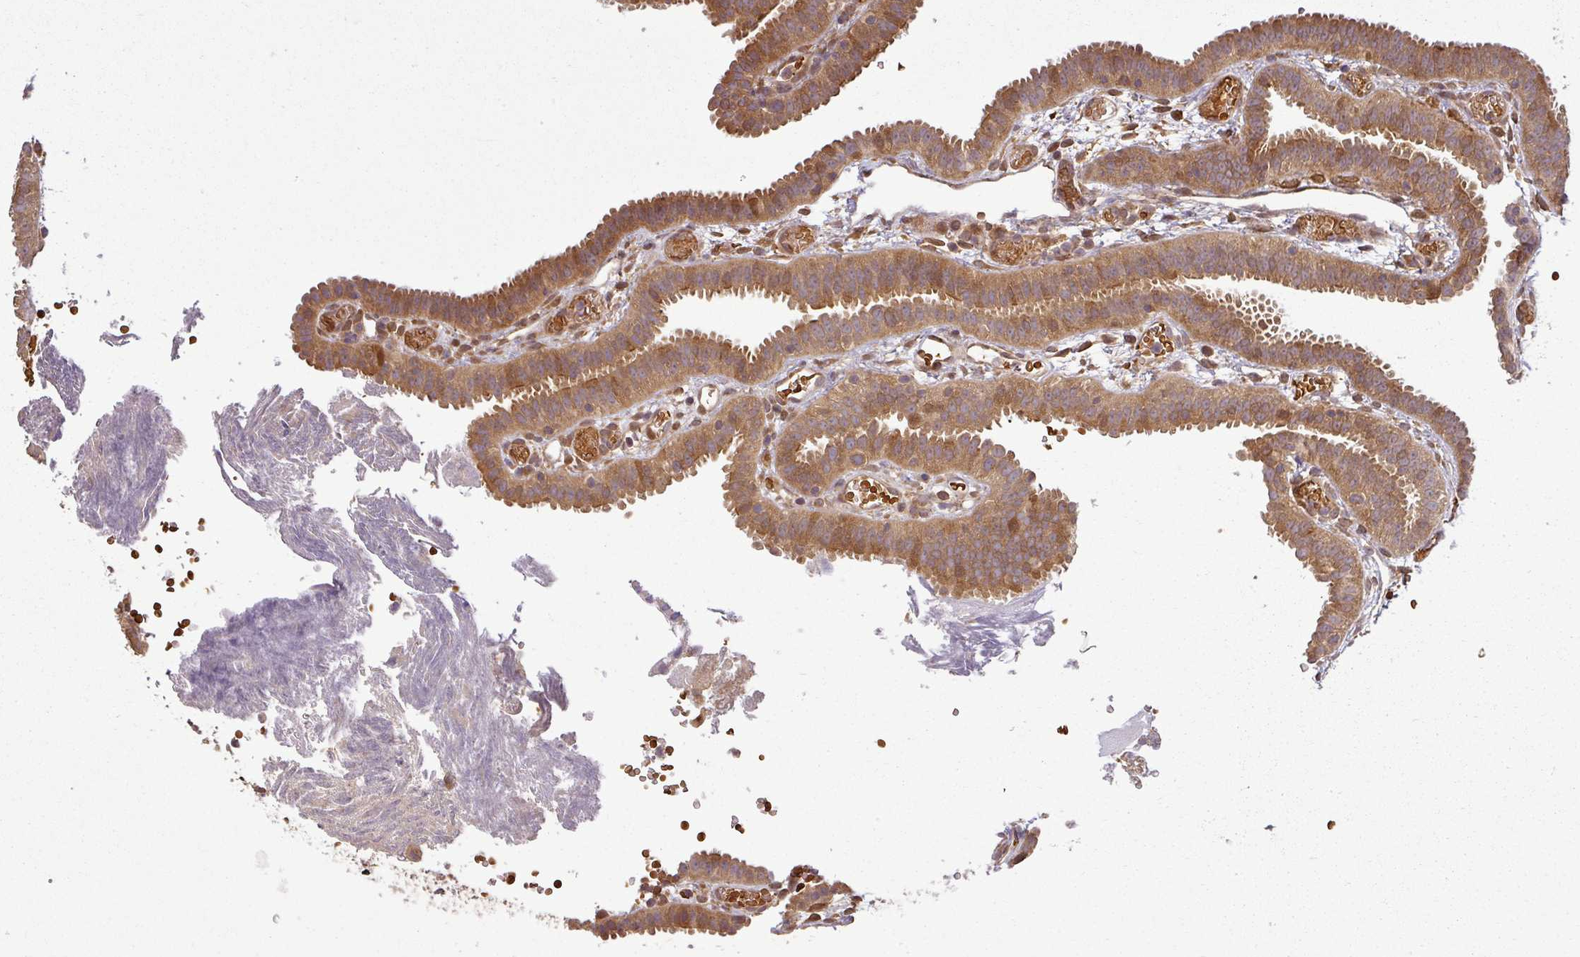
{"staining": {"intensity": "moderate", "quantity": ">75%", "location": "cytoplasmic/membranous"}, "tissue": "fallopian tube", "cell_type": "Glandular cells", "image_type": "normal", "snomed": [{"axis": "morphology", "description": "Normal tissue, NOS"}, {"axis": "topography", "description": "Fallopian tube"}], "caption": "DAB immunohistochemical staining of normal fallopian tube exhibits moderate cytoplasmic/membranous protein expression in approximately >75% of glandular cells. (DAB (3,3'-diaminobenzidine) IHC, brown staining for protein, blue staining for nuclei).", "gene": "MAP3K6", "patient": {"sex": "female", "age": 37}}